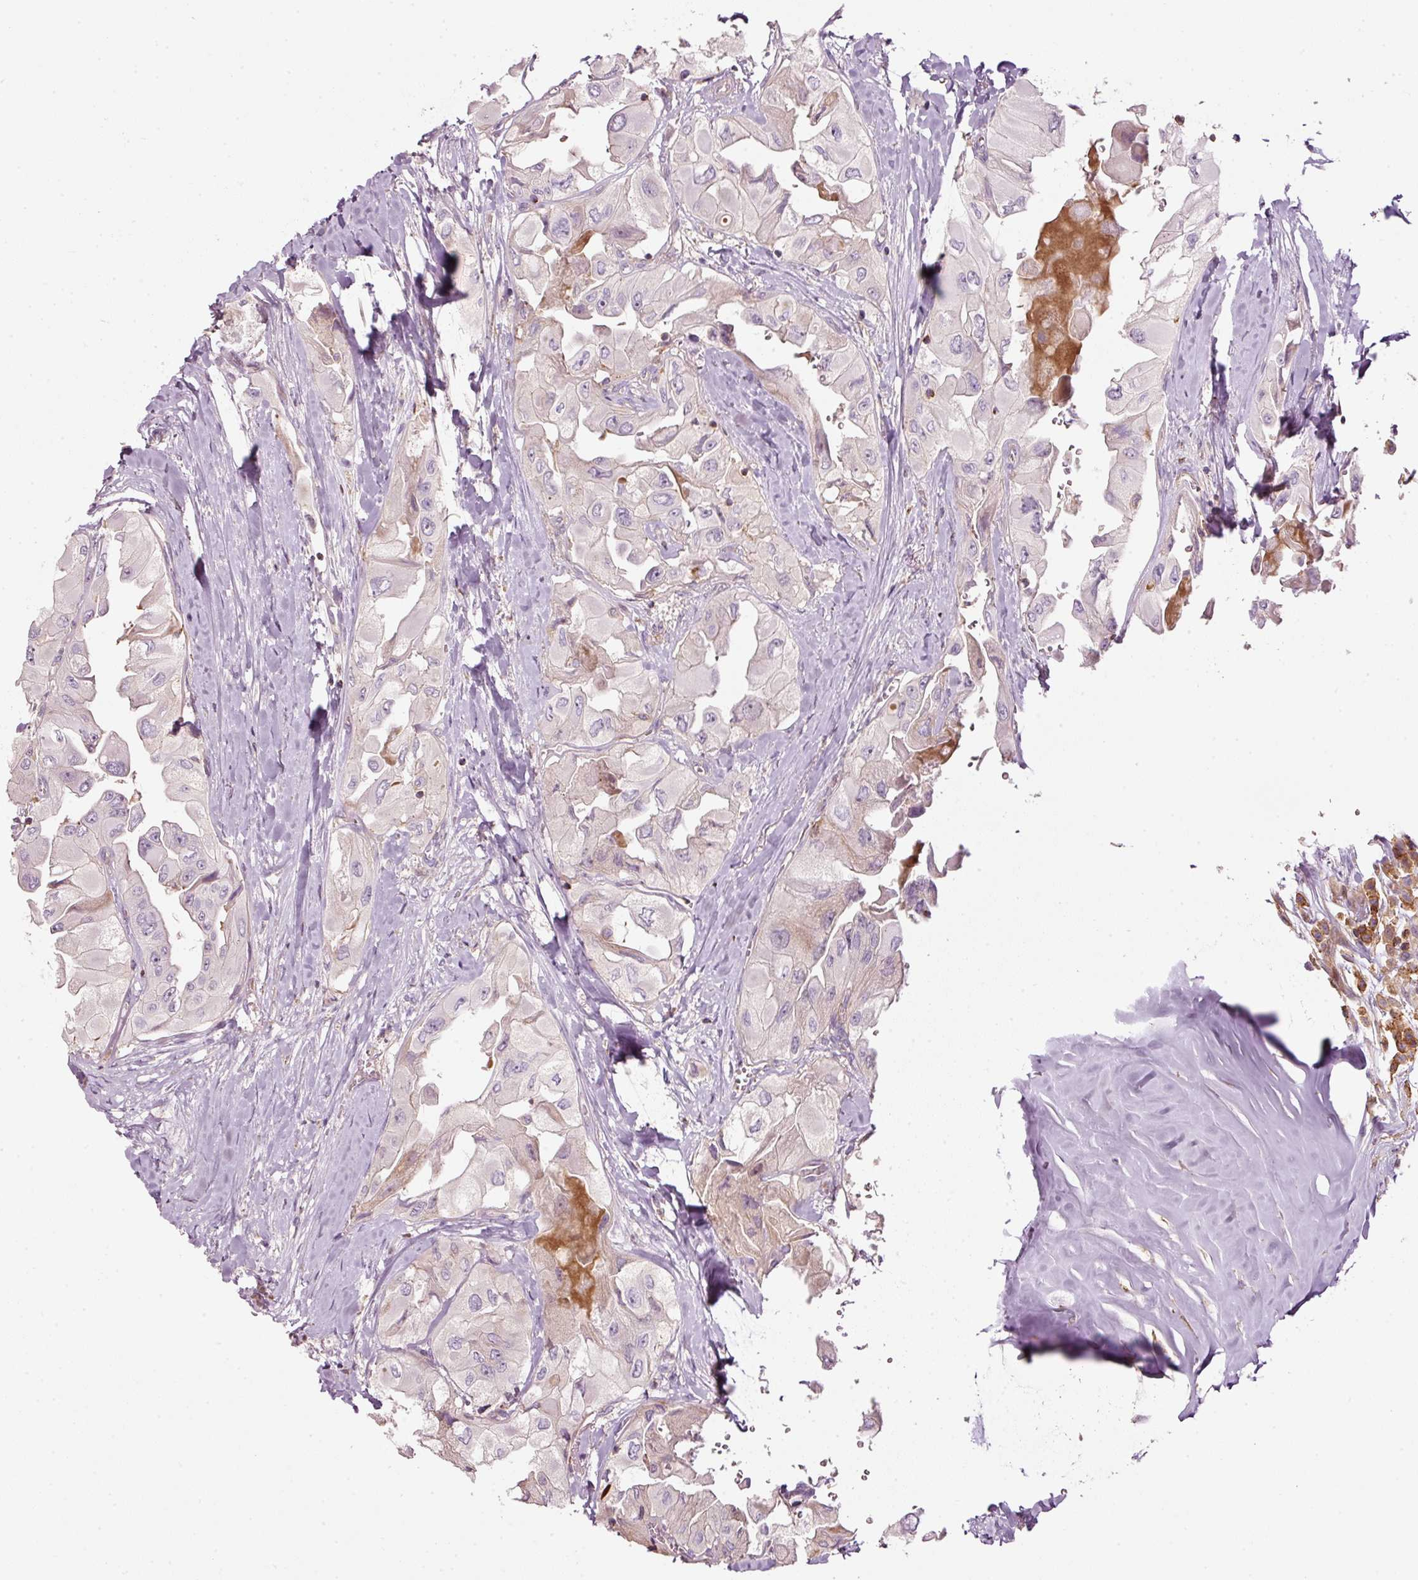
{"staining": {"intensity": "negative", "quantity": "none", "location": "none"}, "tissue": "thyroid cancer", "cell_type": "Tumor cells", "image_type": "cancer", "snomed": [{"axis": "morphology", "description": "Normal tissue, NOS"}, {"axis": "morphology", "description": "Papillary adenocarcinoma, NOS"}, {"axis": "topography", "description": "Thyroid gland"}], "caption": "Protein analysis of thyroid cancer demonstrates no significant expression in tumor cells.", "gene": "SIPA1", "patient": {"sex": "female", "age": 59}}